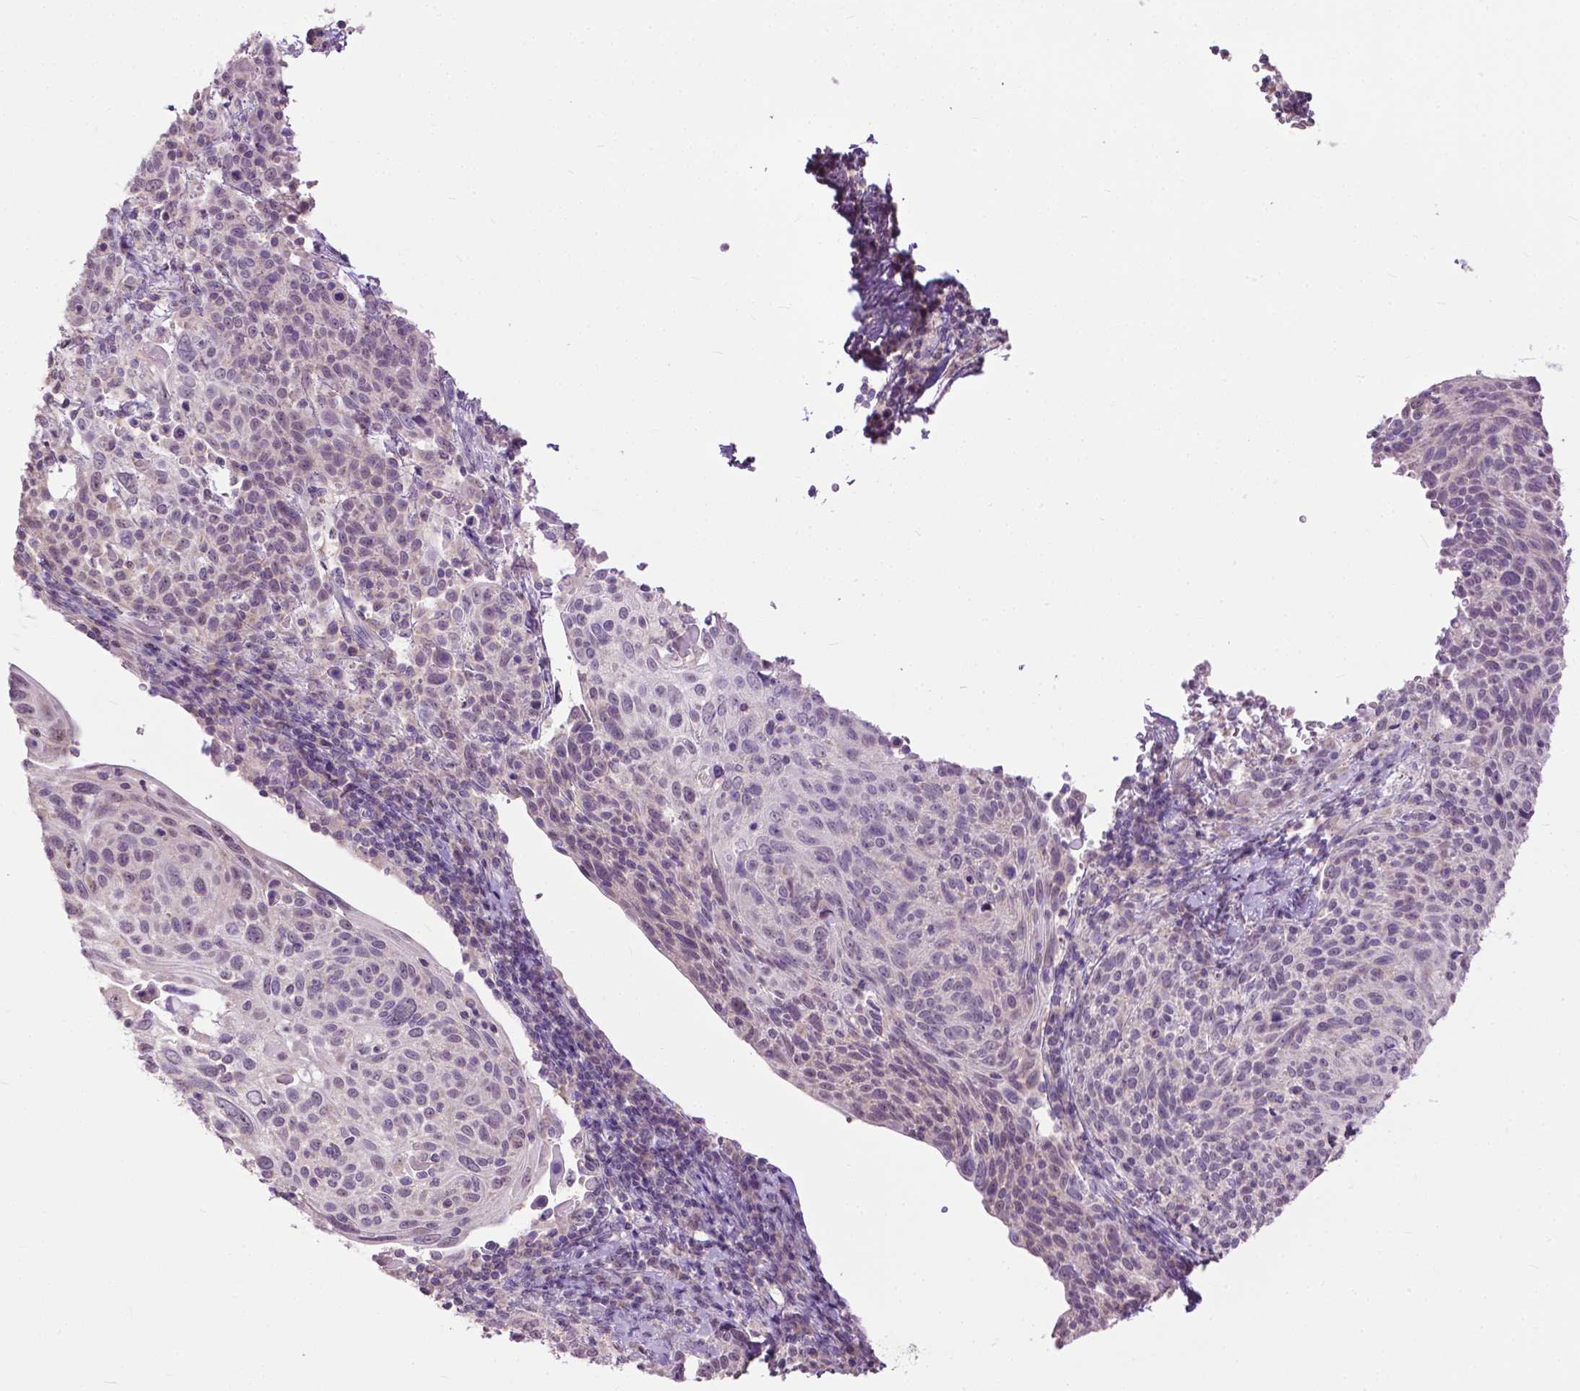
{"staining": {"intensity": "negative", "quantity": "none", "location": "none"}, "tissue": "cervical cancer", "cell_type": "Tumor cells", "image_type": "cancer", "snomed": [{"axis": "morphology", "description": "Squamous cell carcinoma, NOS"}, {"axis": "topography", "description": "Cervix"}], "caption": "IHC micrograph of cervical cancer (squamous cell carcinoma) stained for a protein (brown), which shows no expression in tumor cells. The staining was performed using DAB (3,3'-diaminobenzidine) to visualize the protein expression in brown, while the nuclei were stained in blue with hematoxylin (Magnification: 20x).", "gene": "TTC9B", "patient": {"sex": "female", "age": 61}}